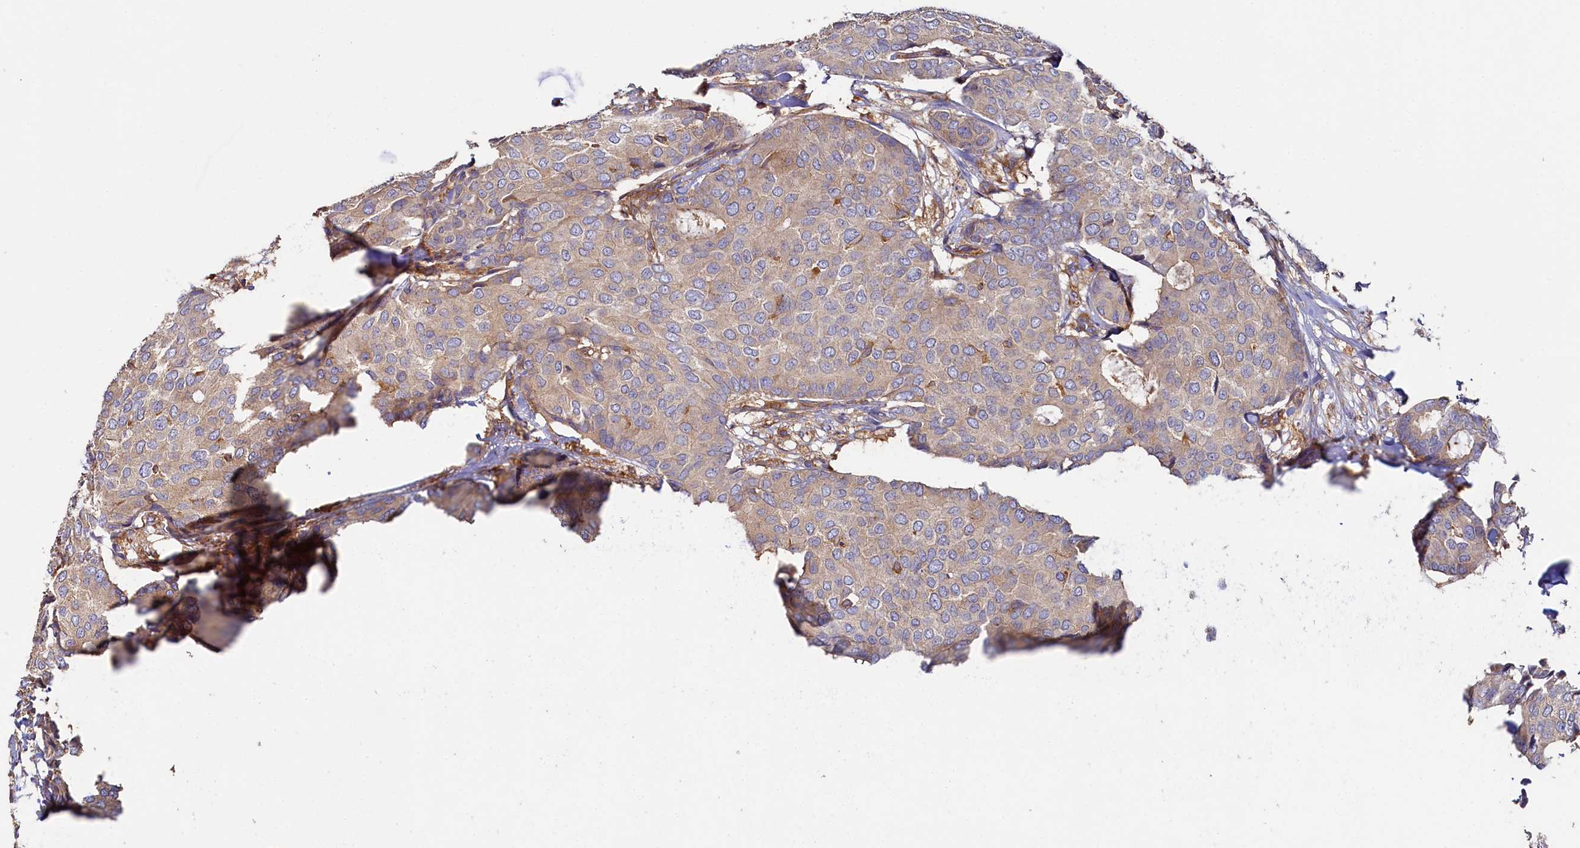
{"staining": {"intensity": "weak", "quantity": "25%-75%", "location": "cytoplasmic/membranous"}, "tissue": "breast cancer", "cell_type": "Tumor cells", "image_type": "cancer", "snomed": [{"axis": "morphology", "description": "Duct carcinoma"}, {"axis": "topography", "description": "Breast"}], "caption": "The immunohistochemical stain highlights weak cytoplasmic/membranous positivity in tumor cells of breast infiltrating ductal carcinoma tissue.", "gene": "PPIP5K1", "patient": {"sex": "female", "age": 75}}